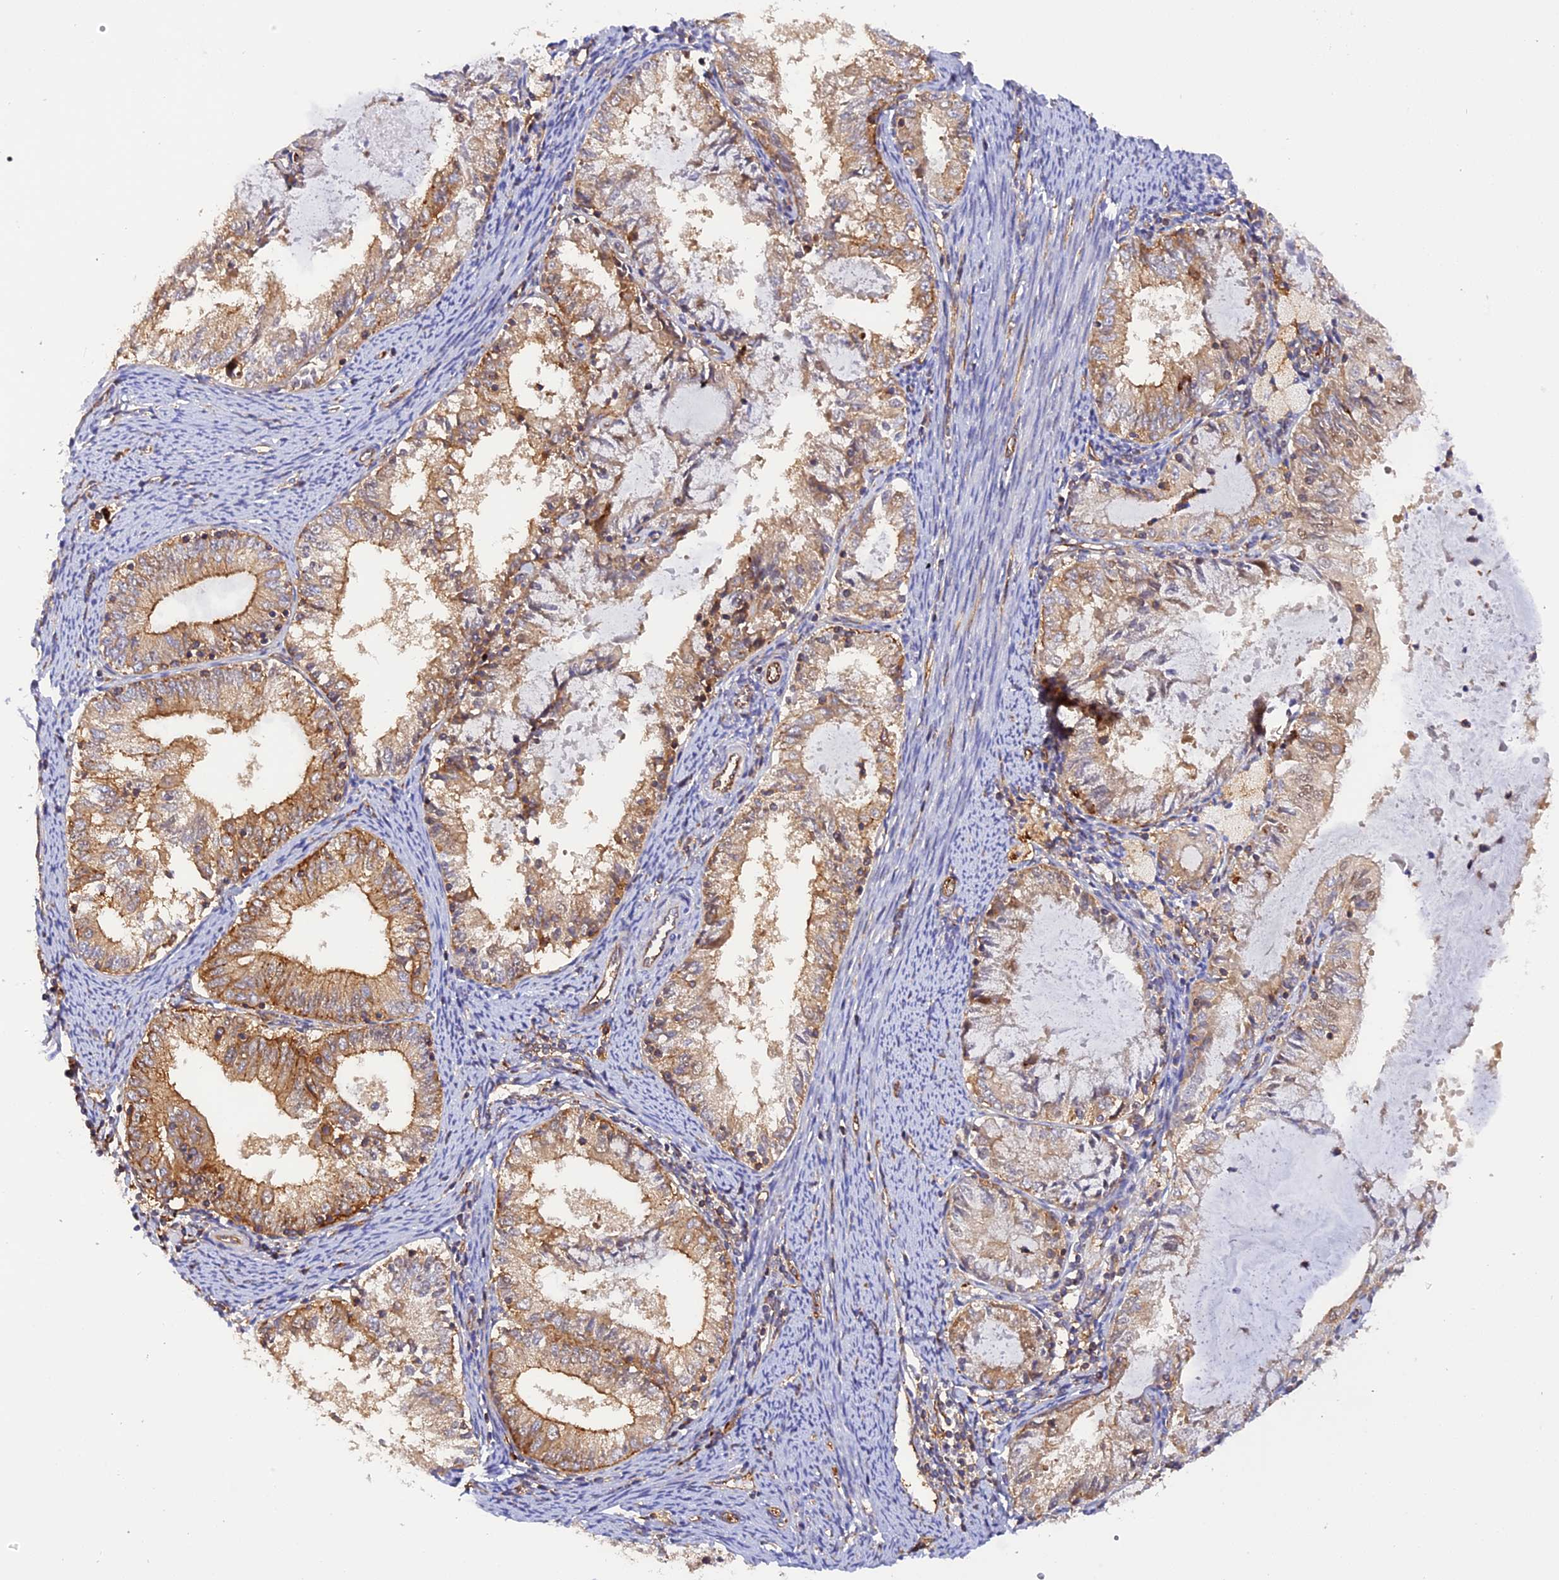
{"staining": {"intensity": "moderate", "quantity": "25%-75%", "location": "cytoplasmic/membranous"}, "tissue": "endometrial cancer", "cell_type": "Tumor cells", "image_type": "cancer", "snomed": [{"axis": "morphology", "description": "Adenocarcinoma, NOS"}, {"axis": "topography", "description": "Endometrium"}], "caption": "Adenocarcinoma (endometrial) stained with immunohistochemistry (IHC) exhibits moderate cytoplasmic/membranous staining in approximately 25%-75% of tumor cells. The staining was performed using DAB, with brown indicating positive protein expression. Nuclei are stained blue with hematoxylin.", "gene": "C5orf22", "patient": {"sex": "female", "age": 57}}